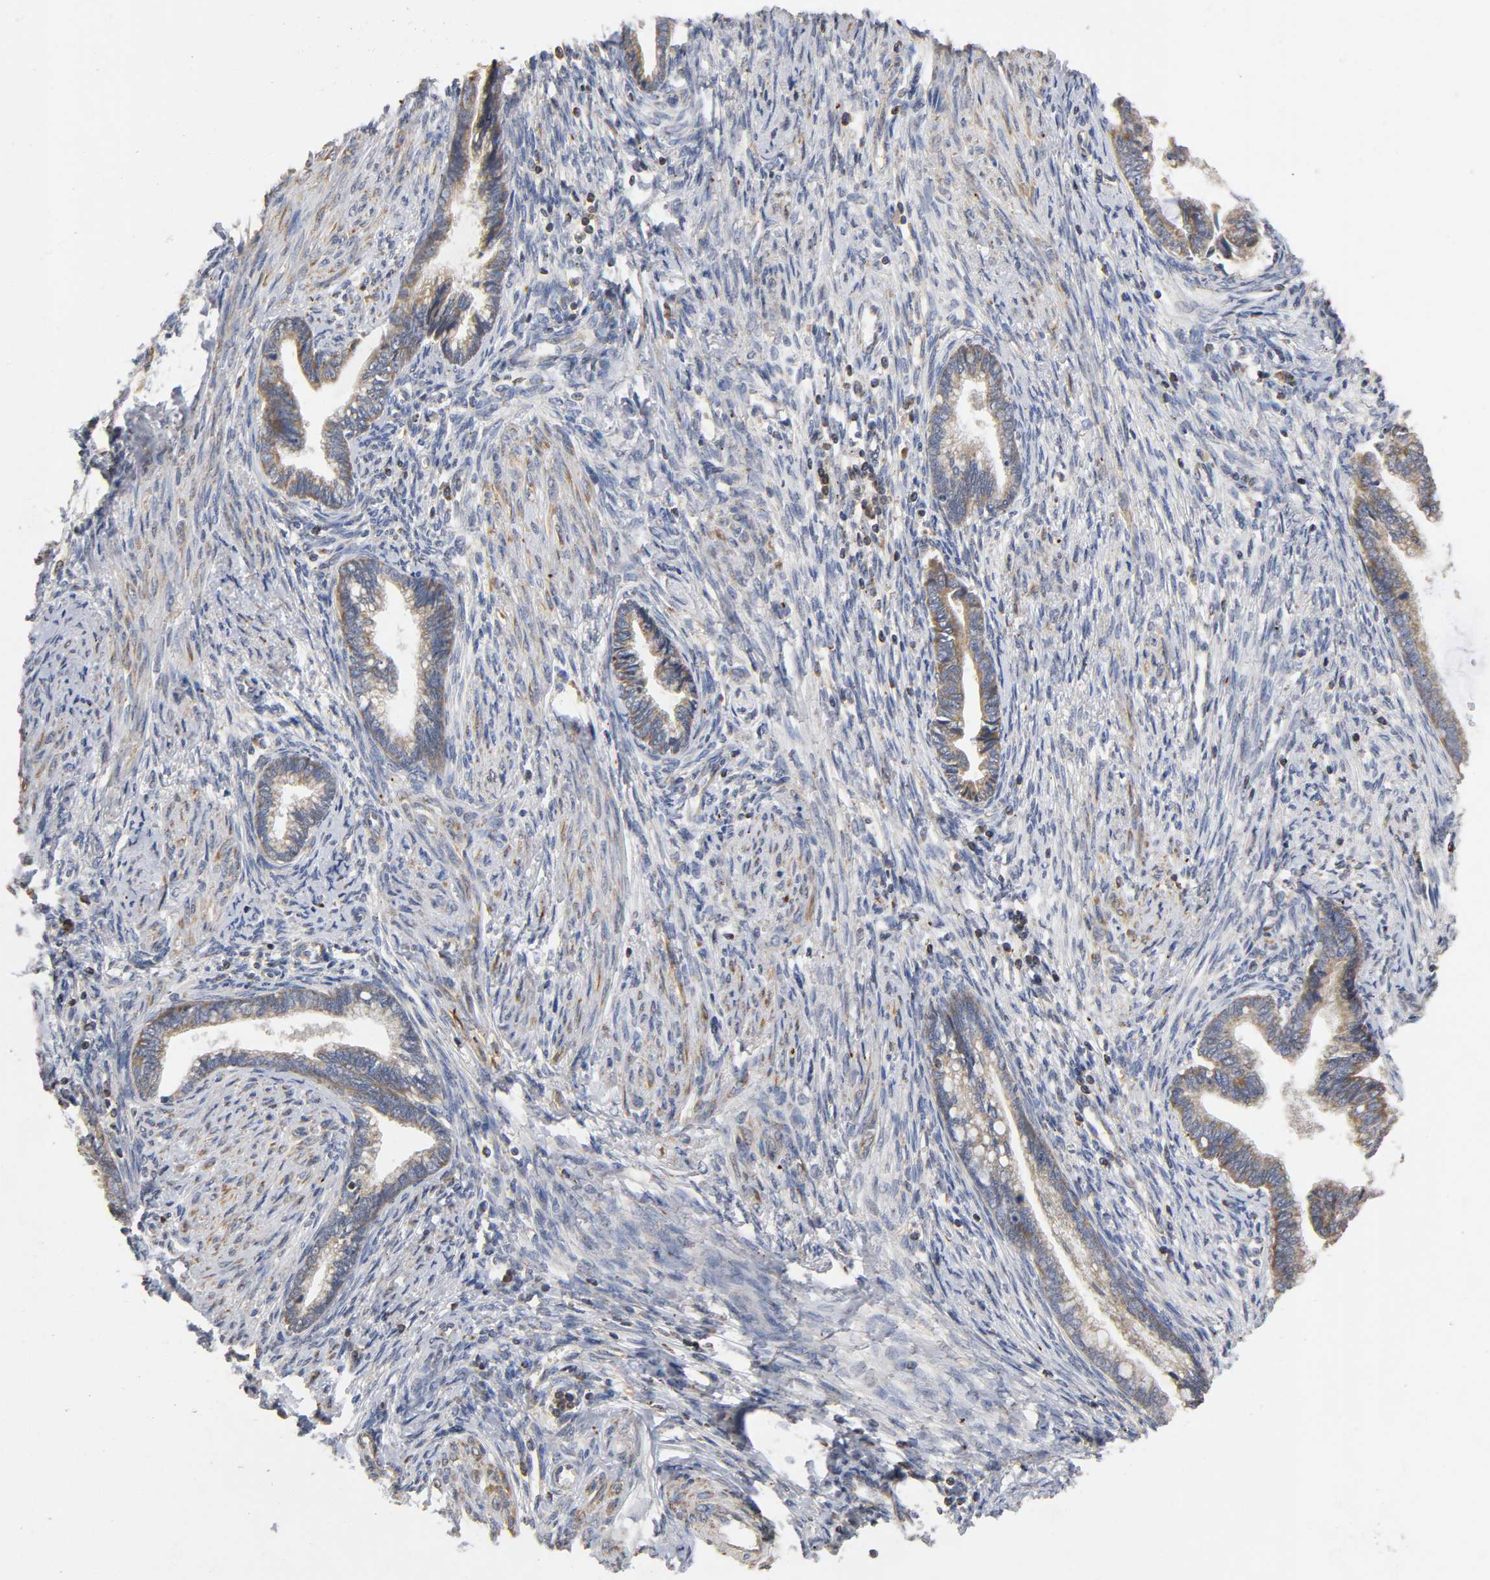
{"staining": {"intensity": "moderate", "quantity": ">75%", "location": "cytoplasmic/membranous"}, "tissue": "cervical cancer", "cell_type": "Tumor cells", "image_type": "cancer", "snomed": [{"axis": "morphology", "description": "Adenocarcinoma, NOS"}, {"axis": "topography", "description": "Cervix"}], "caption": "Brown immunohistochemical staining in cervical cancer (adenocarcinoma) exhibits moderate cytoplasmic/membranous staining in approximately >75% of tumor cells. Using DAB (brown) and hematoxylin (blue) stains, captured at high magnification using brightfield microscopy.", "gene": "SYT16", "patient": {"sex": "female", "age": 44}}